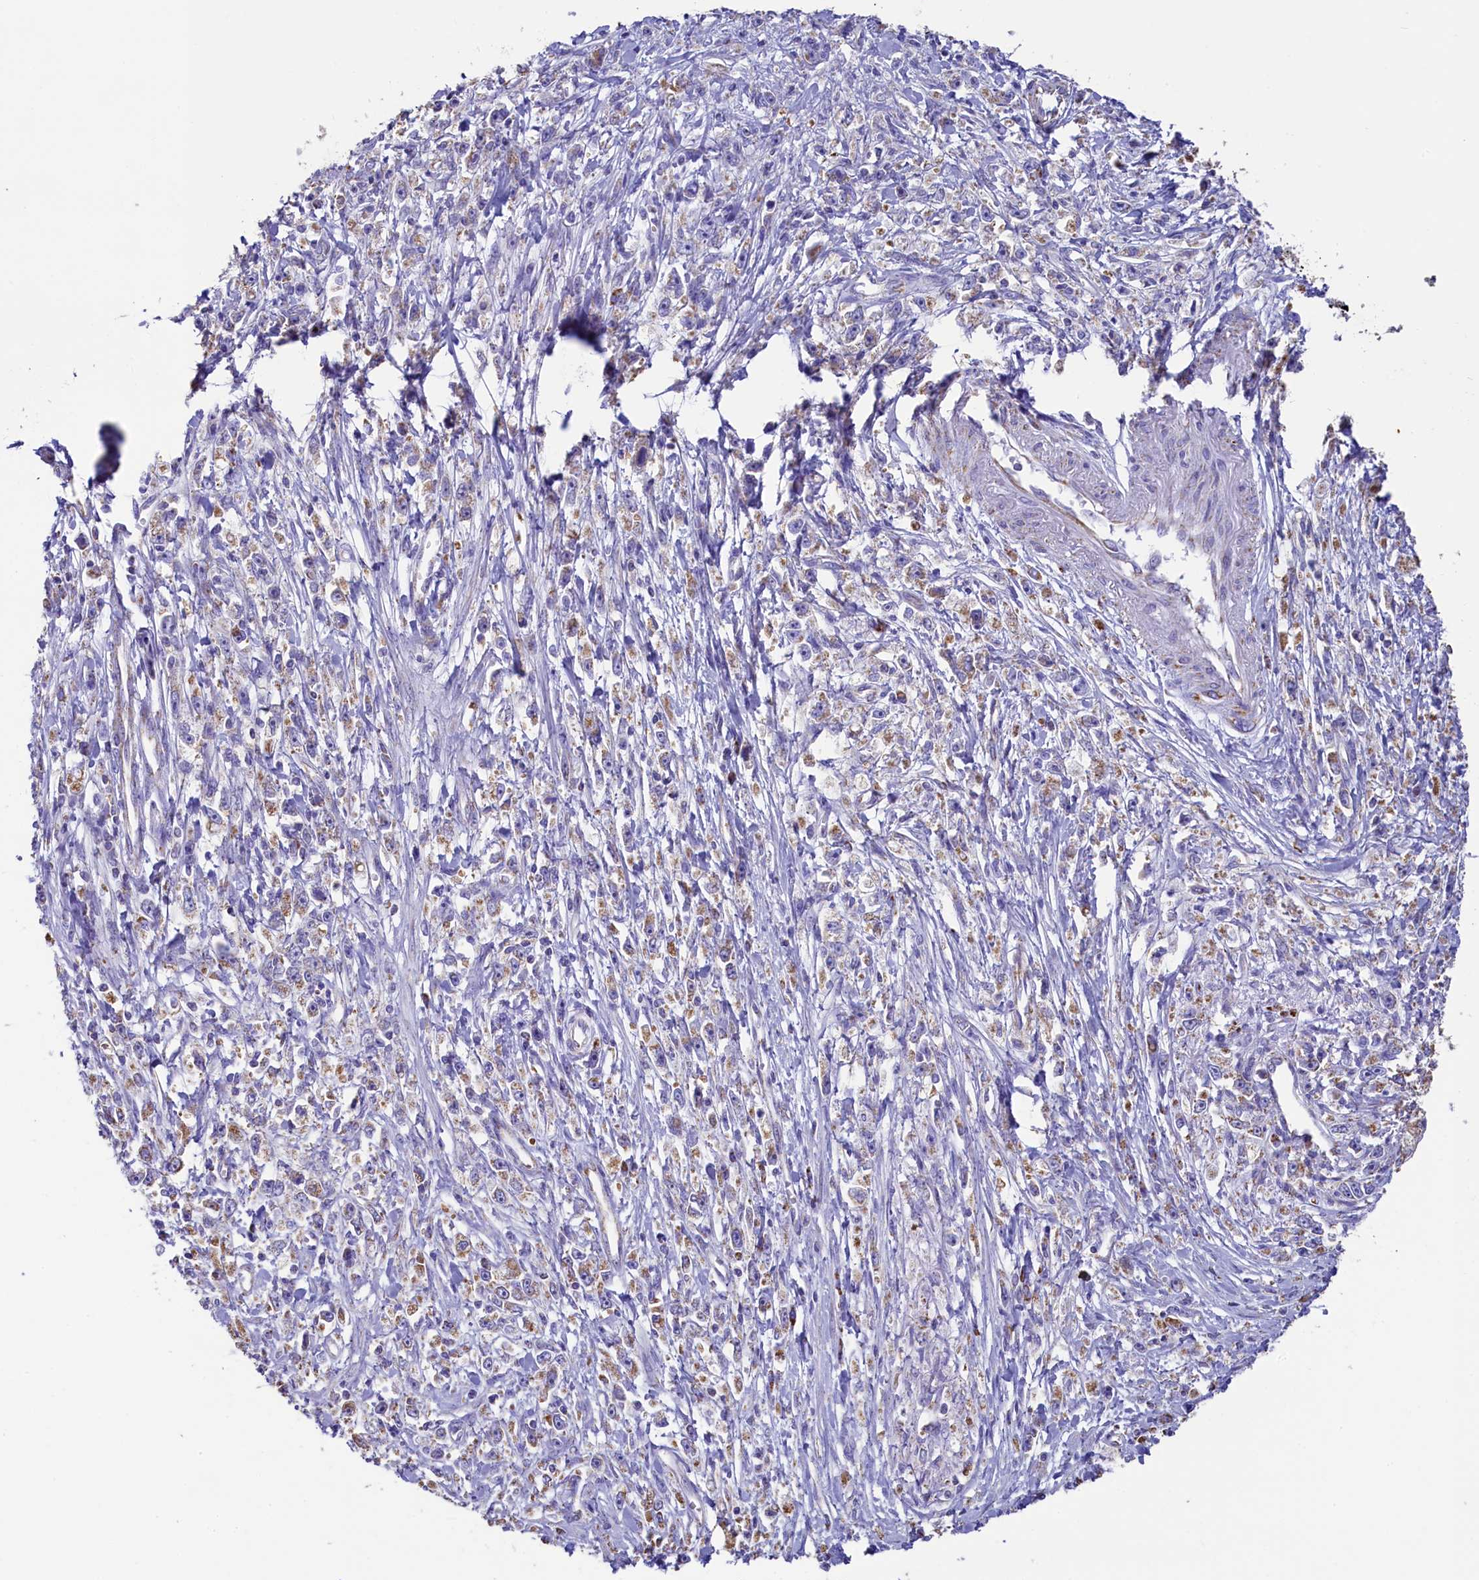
{"staining": {"intensity": "moderate", "quantity": "25%-75%", "location": "cytoplasmic/membranous"}, "tissue": "stomach cancer", "cell_type": "Tumor cells", "image_type": "cancer", "snomed": [{"axis": "morphology", "description": "Adenocarcinoma, NOS"}, {"axis": "topography", "description": "Stomach"}], "caption": "An image of adenocarcinoma (stomach) stained for a protein displays moderate cytoplasmic/membranous brown staining in tumor cells.", "gene": "IDH3A", "patient": {"sex": "female", "age": 59}}